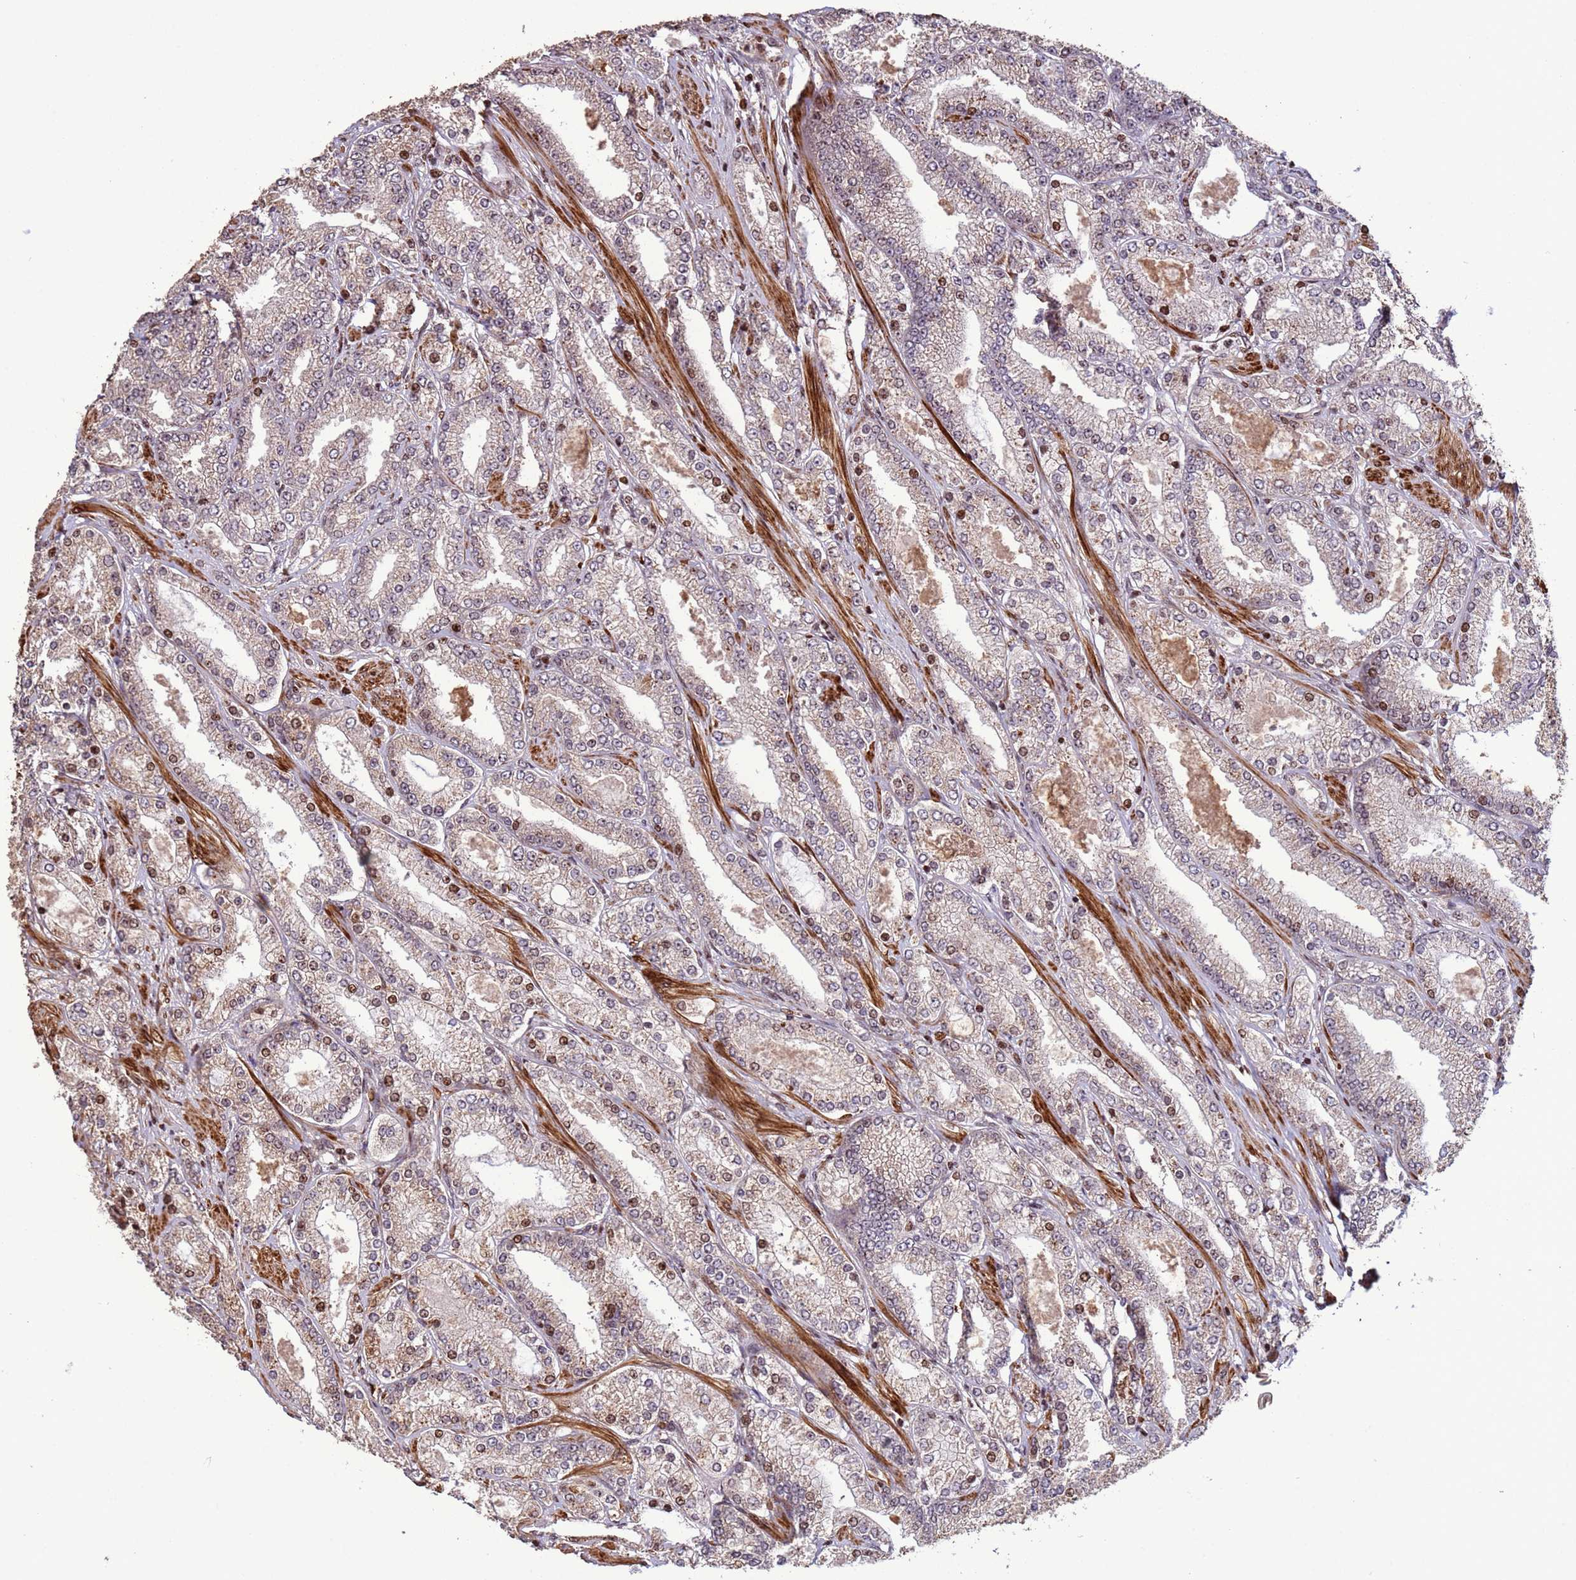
{"staining": {"intensity": "moderate", "quantity": "<25%", "location": "nuclear"}, "tissue": "prostate cancer", "cell_type": "Tumor cells", "image_type": "cancer", "snomed": [{"axis": "morphology", "description": "Adenocarcinoma, High grade"}, {"axis": "topography", "description": "Prostate"}], "caption": "Human prostate high-grade adenocarcinoma stained with a protein marker reveals moderate staining in tumor cells.", "gene": "HGH1", "patient": {"sex": "male", "age": 68}}